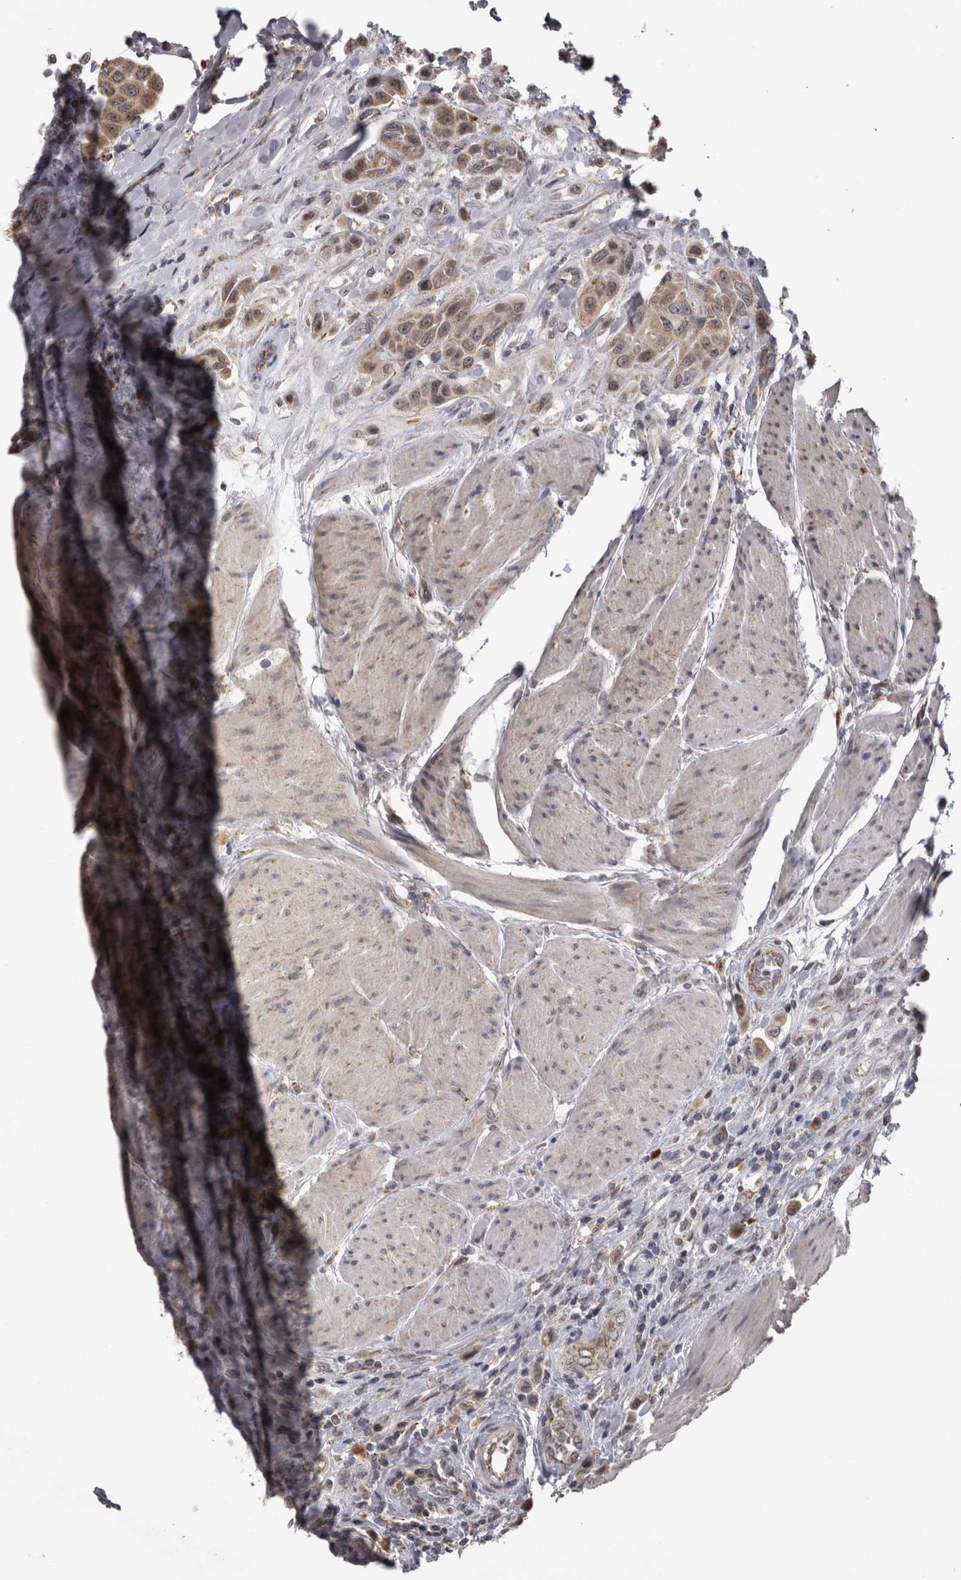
{"staining": {"intensity": "moderate", "quantity": ">75%", "location": "cytoplasmic/membranous"}, "tissue": "urothelial cancer", "cell_type": "Tumor cells", "image_type": "cancer", "snomed": [{"axis": "morphology", "description": "Urothelial carcinoma, High grade"}, {"axis": "topography", "description": "Urinary bladder"}], "caption": "Immunohistochemistry (IHC) (DAB) staining of urothelial carcinoma (high-grade) demonstrates moderate cytoplasmic/membranous protein positivity in approximately >75% of tumor cells.", "gene": "DBT", "patient": {"sex": "male", "age": 50}}